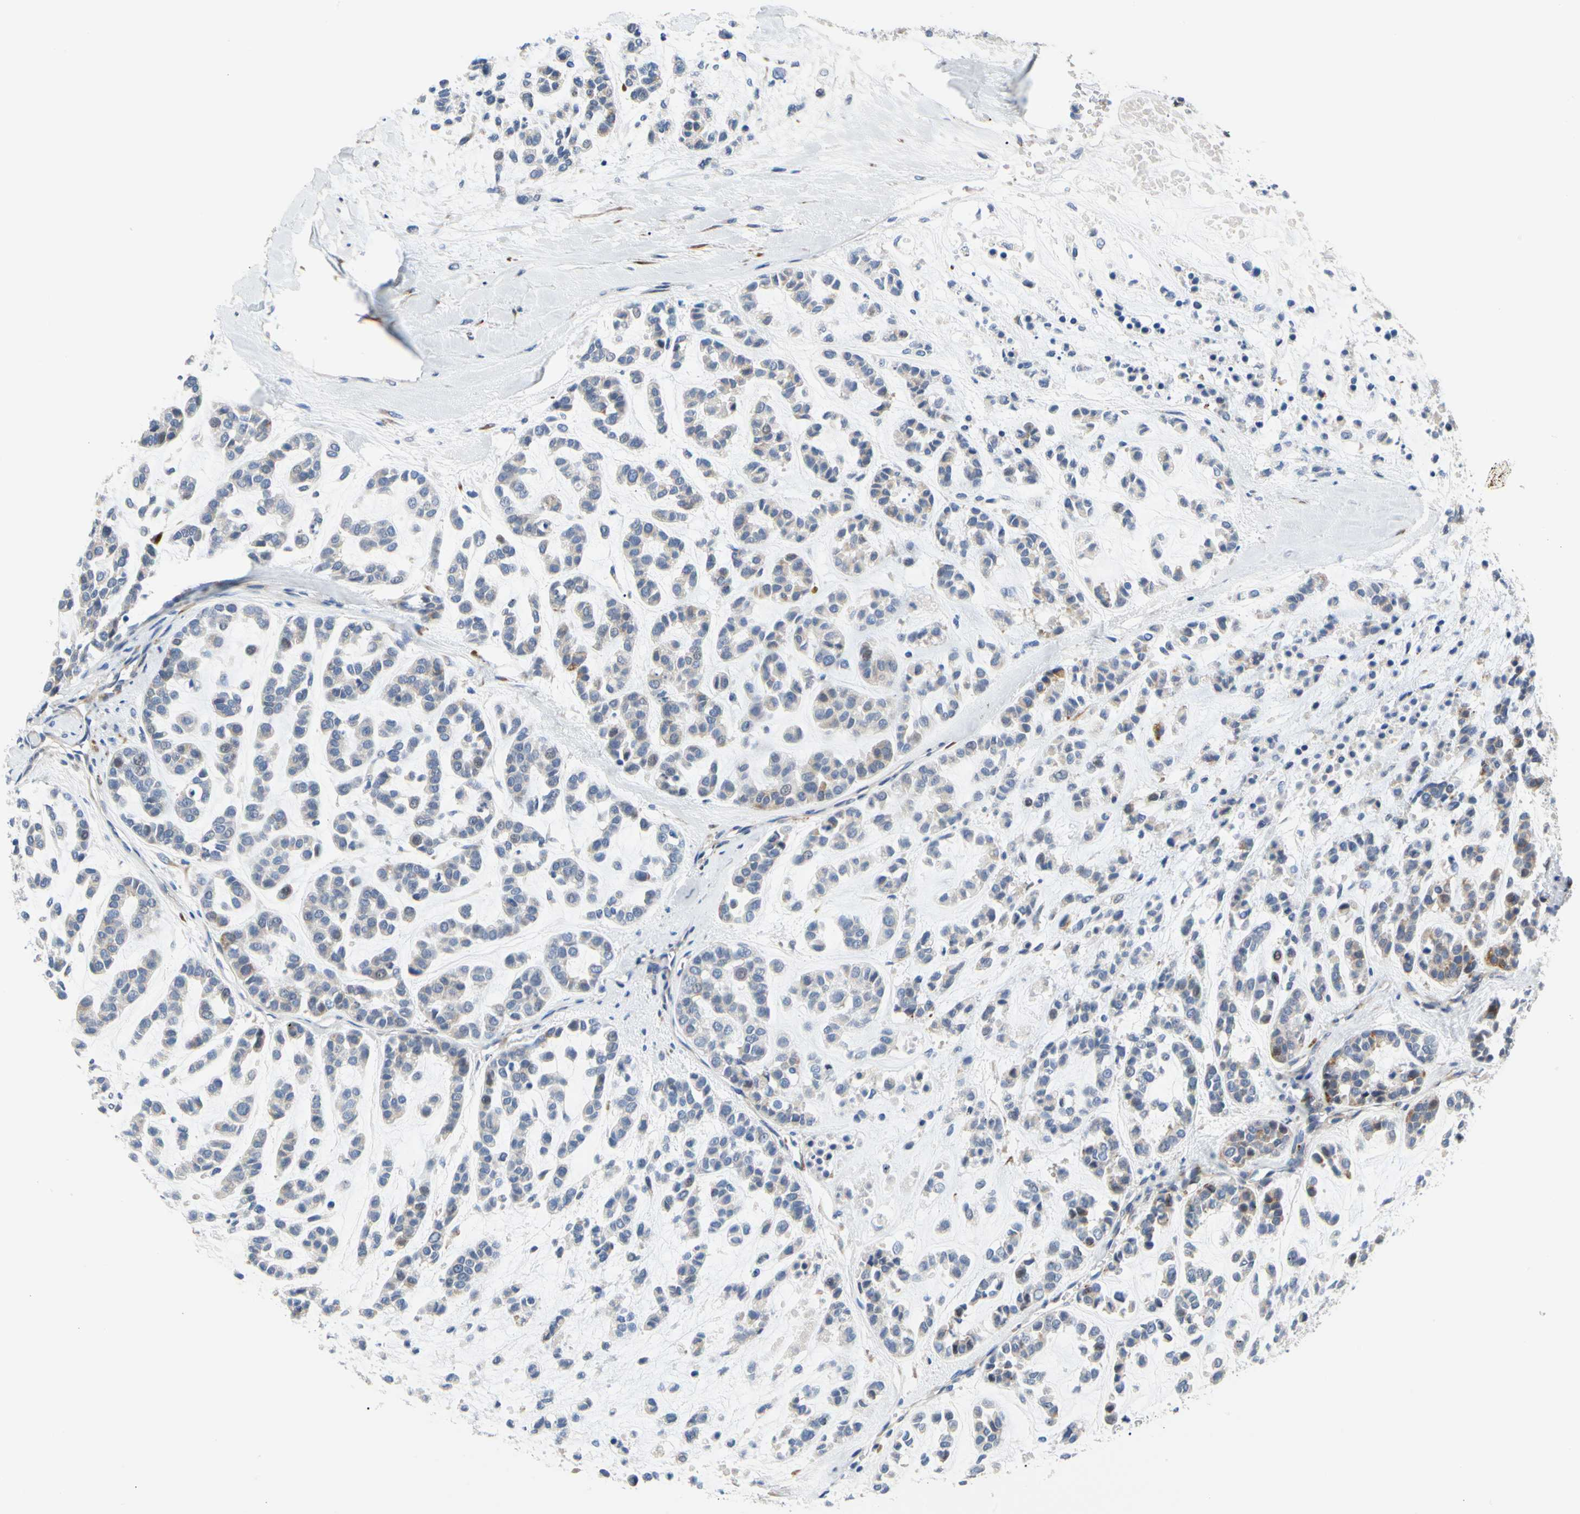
{"staining": {"intensity": "negative", "quantity": "none", "location": "none"}, "tissue": "head and neck cancer", "cell_type": "Tumor cells", "image_type": "cancer", "snomed": [{"axis": "morphology", "description": "Adenocarcinoma, NOS"}, {"axis": "morphology", "description": "Adenoma, NOS"}, {"axis": "topography", "description": "Head-Neck"}], "caption": "An image of head and neck cancer (adenocarcinoma) stained for a protein exhibits no brown staining in tumor cells. The staining was performed using DAB to visualize the protein expression in brown, while the nuclei were stained in blue with hematoxylin (Magnification: 20x).", "gene": "ZNF236", "patient": {"sex": "female", "age": 55}}